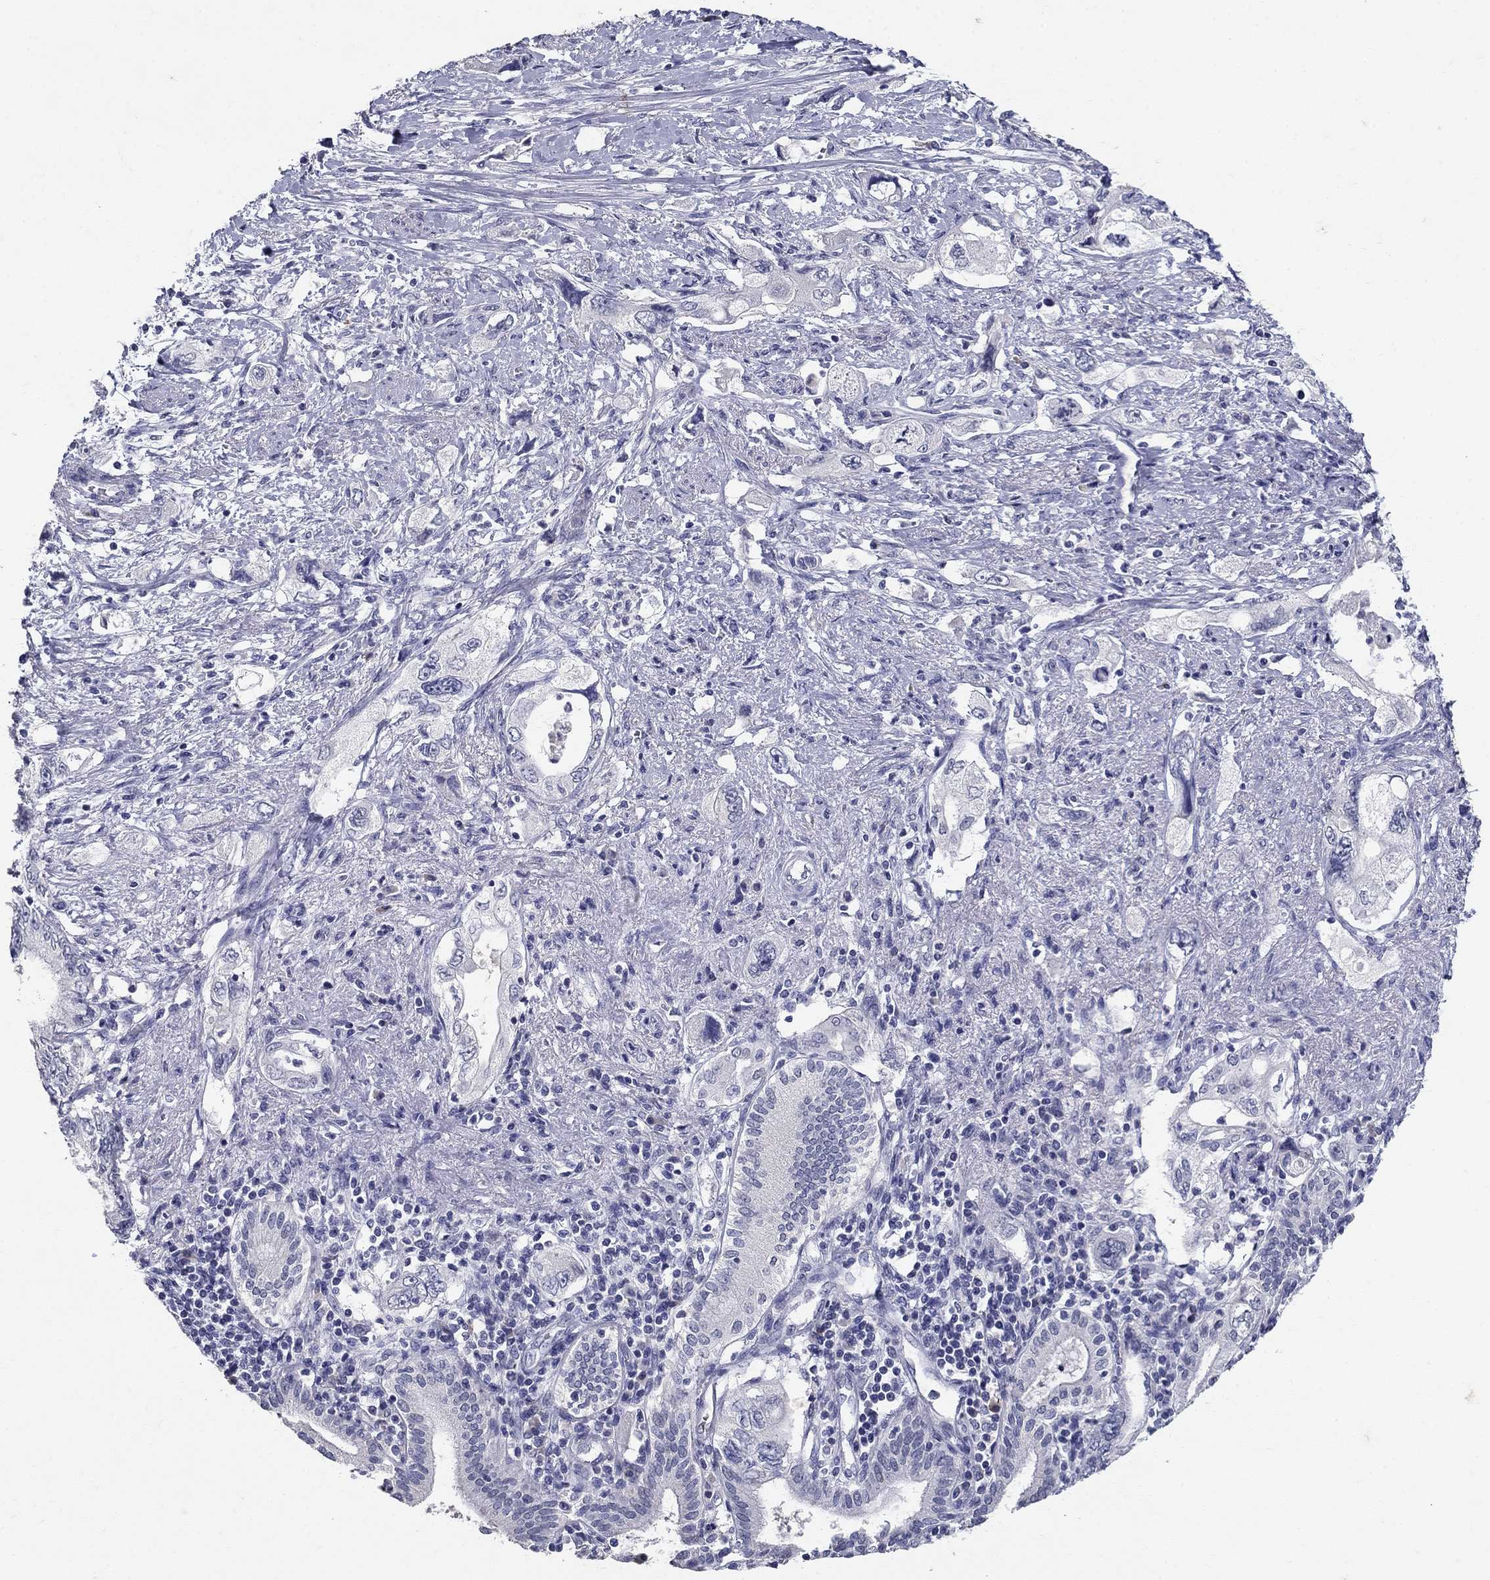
{"staining": {"intensity": "negative", "quantity": "none", "location": "none"}, "tissue": "pancreatic cancer", "cell_type": "Tumor cells", "image_type": "cancer", "snomed": [{"axis": "morphology", "description": "Adenocarcinoma, NOS"}, {"axis": "topography", "description": "Pancreas"}], "caption": "There is no significant staining in tumor cells of pancreatic cancer (adenocarcinoma). The staining is performed using DAB (3,3'-diaminobenzidine) brown chromogen with nuclei counter-stained in using hematoxylin.", "gene": "POMC", "patient": {"sex": "female", "age": 73}}